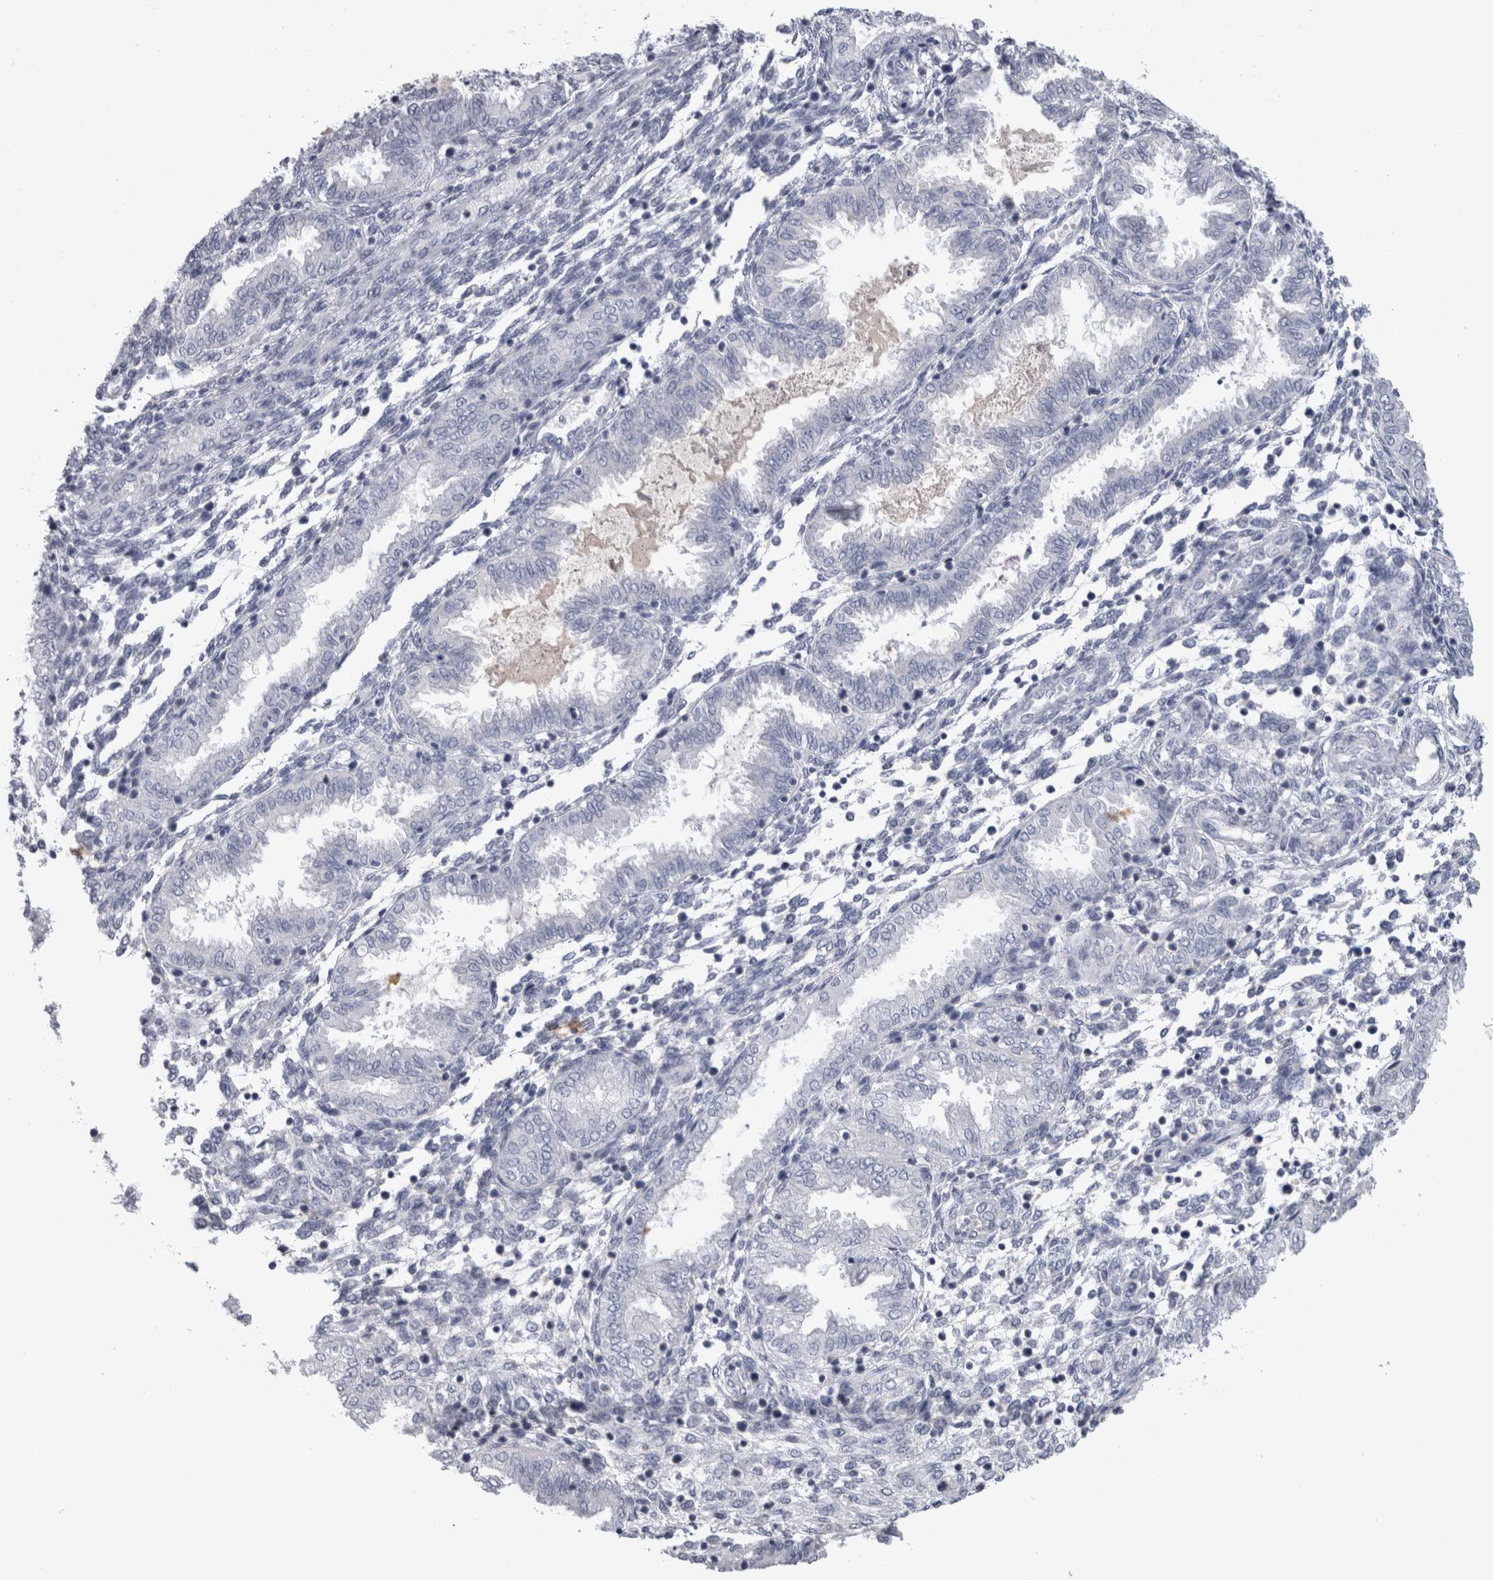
{"staining": {"intensity": "negative", "quantity": "none", "location": "none"}, "tissue": "endometrium", "cell_type": "Cells in endometrial stroma", "image_type": "normal", "snomed": [{"axis": "morphology", "description": "Normal tissue, NOS"}, {"axis": "topography", "description": "Endometrium"}], "caption": "Immunohistochemical staining of normal endometrium displays no significant positivity in cells in endometrial stroma.", "gene": "PAX5", "patient": {"sex": "female", "age": 33}}